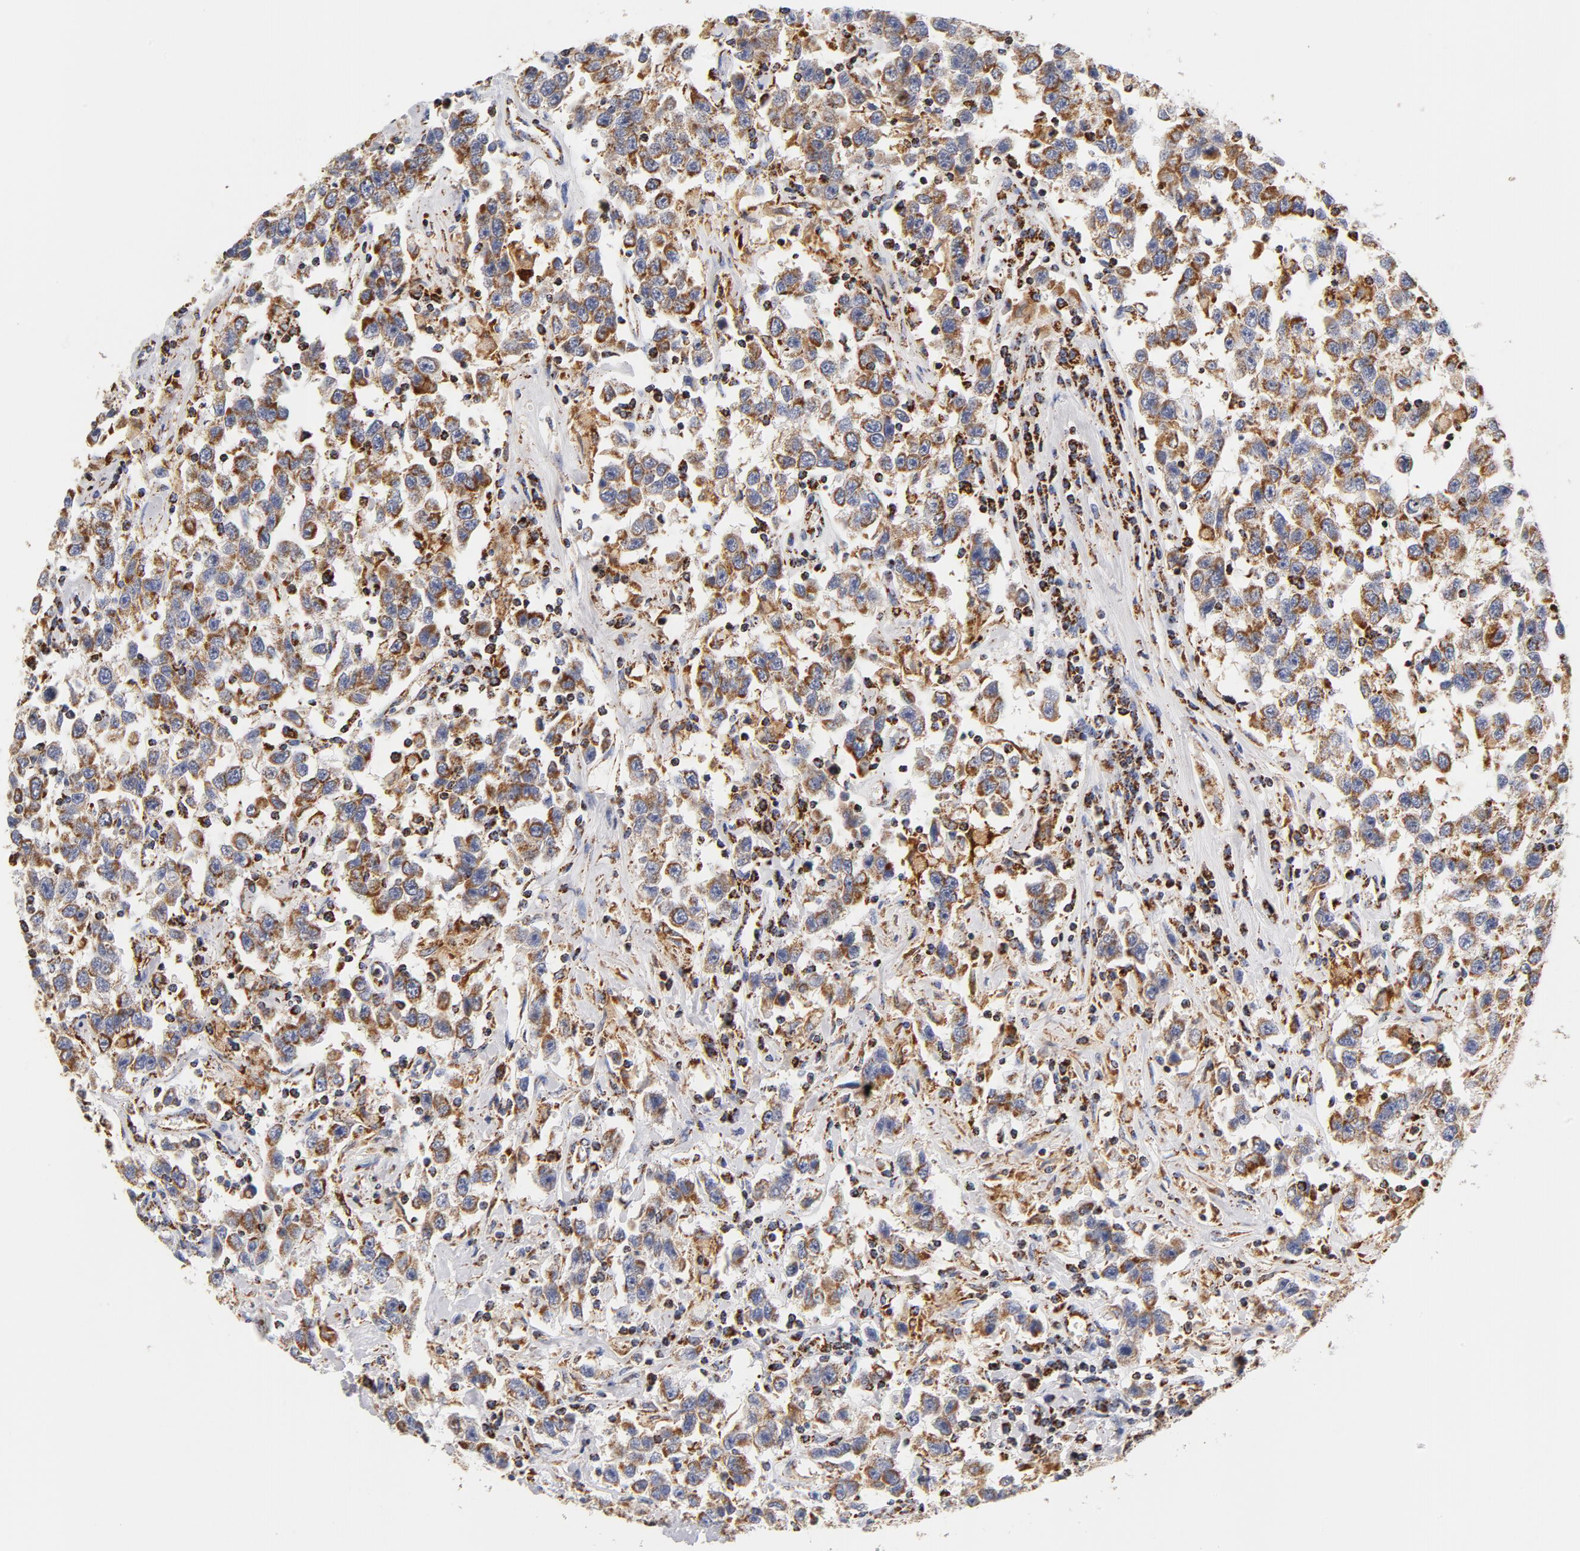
{"staining": {"intensity": "moderate", "quantity": ">75%", "location": "cytoplasmic/membranous"}, "tissue": "testis cancer", "cell_type": "Tumor cells", "image_type": "cancer", "snomed": [{"axis": "morphology", "description": "Seminoma, NOS"}, {"axis": "topography", "description": "Testis"}], "caption": "Moderate cytoplasmic/membranous staining for a protein is identified in approximately >75% of tumor cells of testis seminoma using immunohistochemistry.", "gene": "ECHS1", "patient": {"sex": "male", "age": 41}}